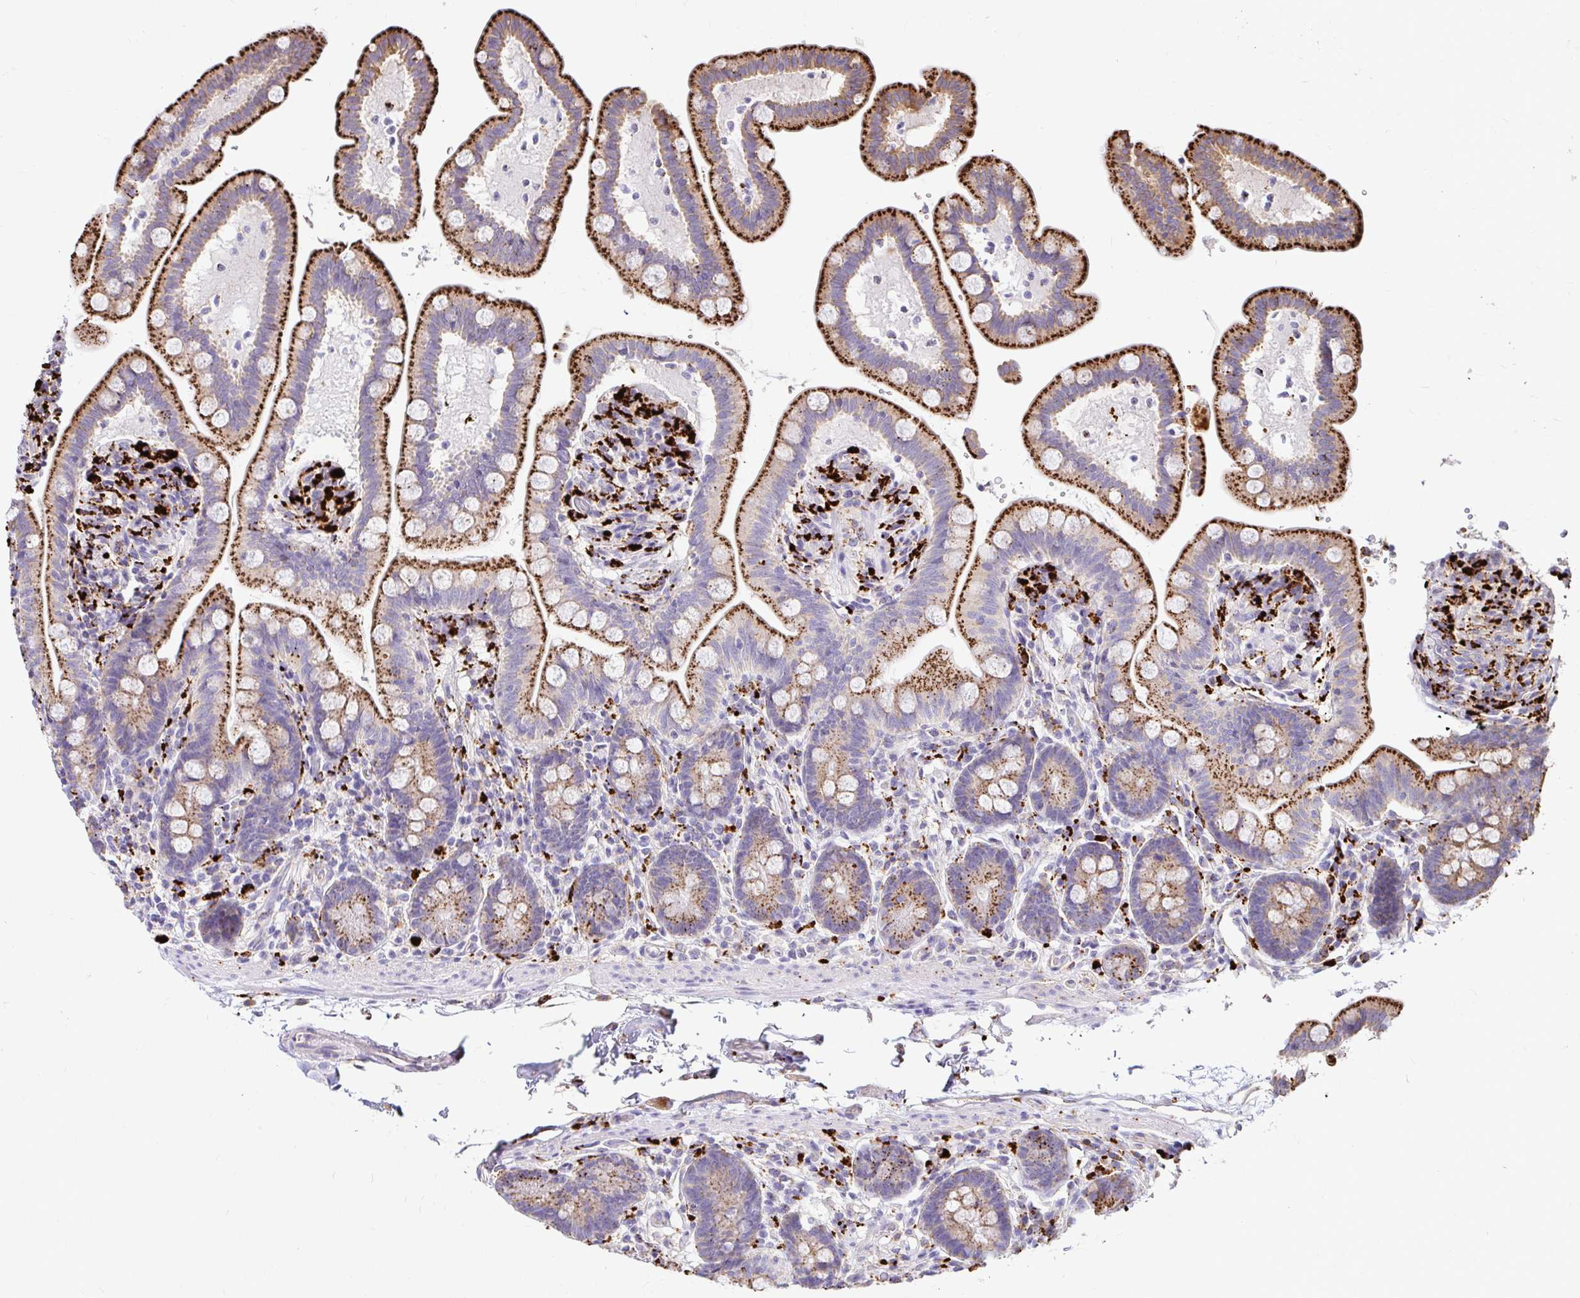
{"staining": {"intensity": "negative", "quantity": "none", "location": "none"}, "tissue": "colon", "cell_type": "Endothelial cells", "image_type": "normal", "snomed": [{"axis": "morphology", "description": "Normal tissue, NOS"}, {"axis": "topography", "description": "Smooth muscle"}, {"axis": "topography", "description": "Colon"}], "caption": "Immunohistochemistry (IHC) photomicrograph of unremarkable colon: colon stained with DAB demonstrates no significant protein expression in endothelial cells. Brightfield microscopy of IHC stained with DAB (3,3'-diaminobenzidine) (brown) and hematoxylin (blue), captured at high magnification.", "gene": "FUCA1", "patient": {"sex": "male", "age": 73}}